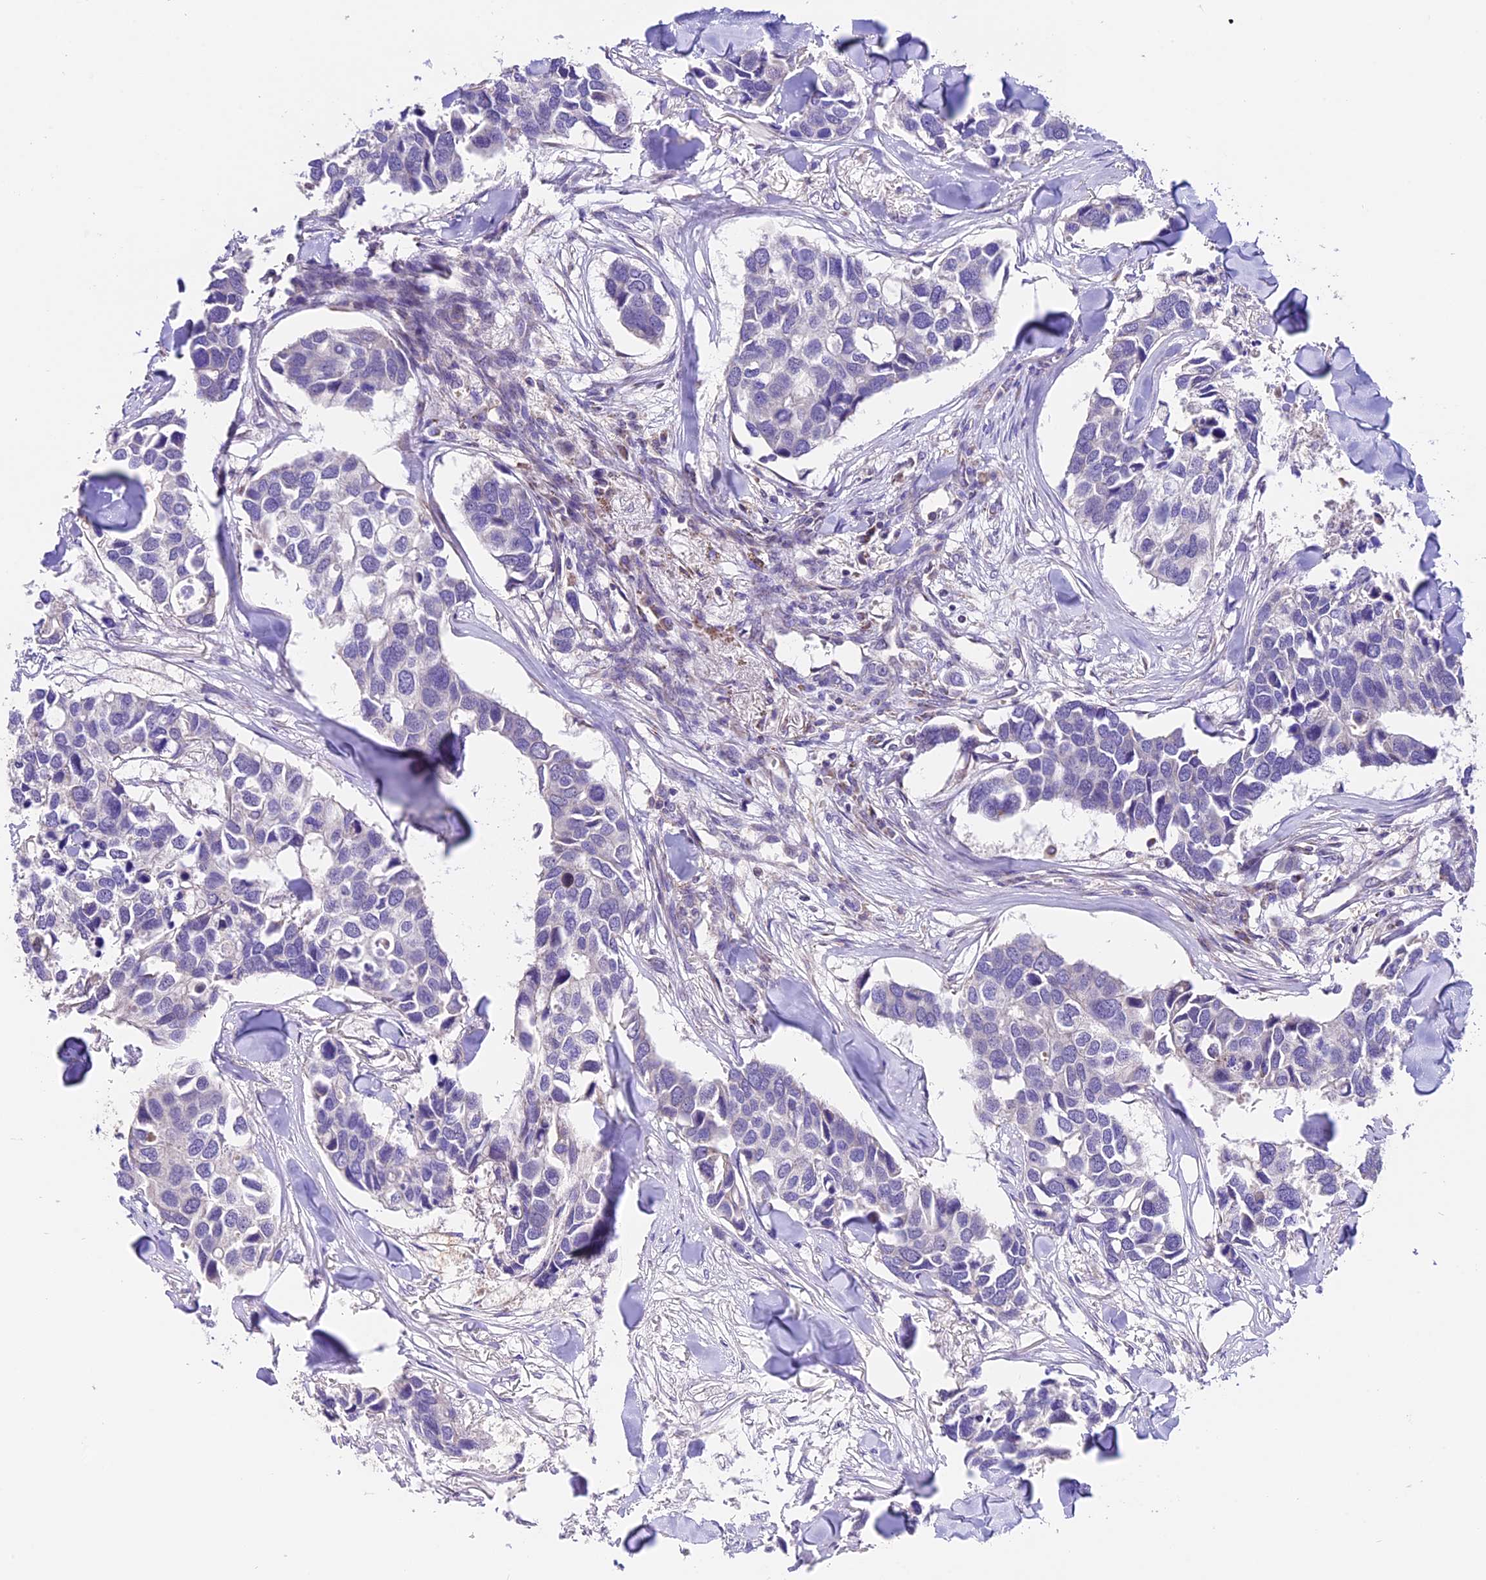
{"staining": {"intensity": "negative", "quantity": "none", "location": "none"}, "tissue": "breast cancer", "cell_type": "Tumor cells", "image_type": "cancer", "snomed": [{"axis": "morphology", "description": "Duct carcinoma"}, {"axis": "topography", "description": "Breast"}], "caption": "The photomicrograph shows no staining of tumor cells in breast cancer. (IHC, brightfield microscopy, high magnification).", "gene": "DDX28", "patient": {"sex": "female", "age": 83}}